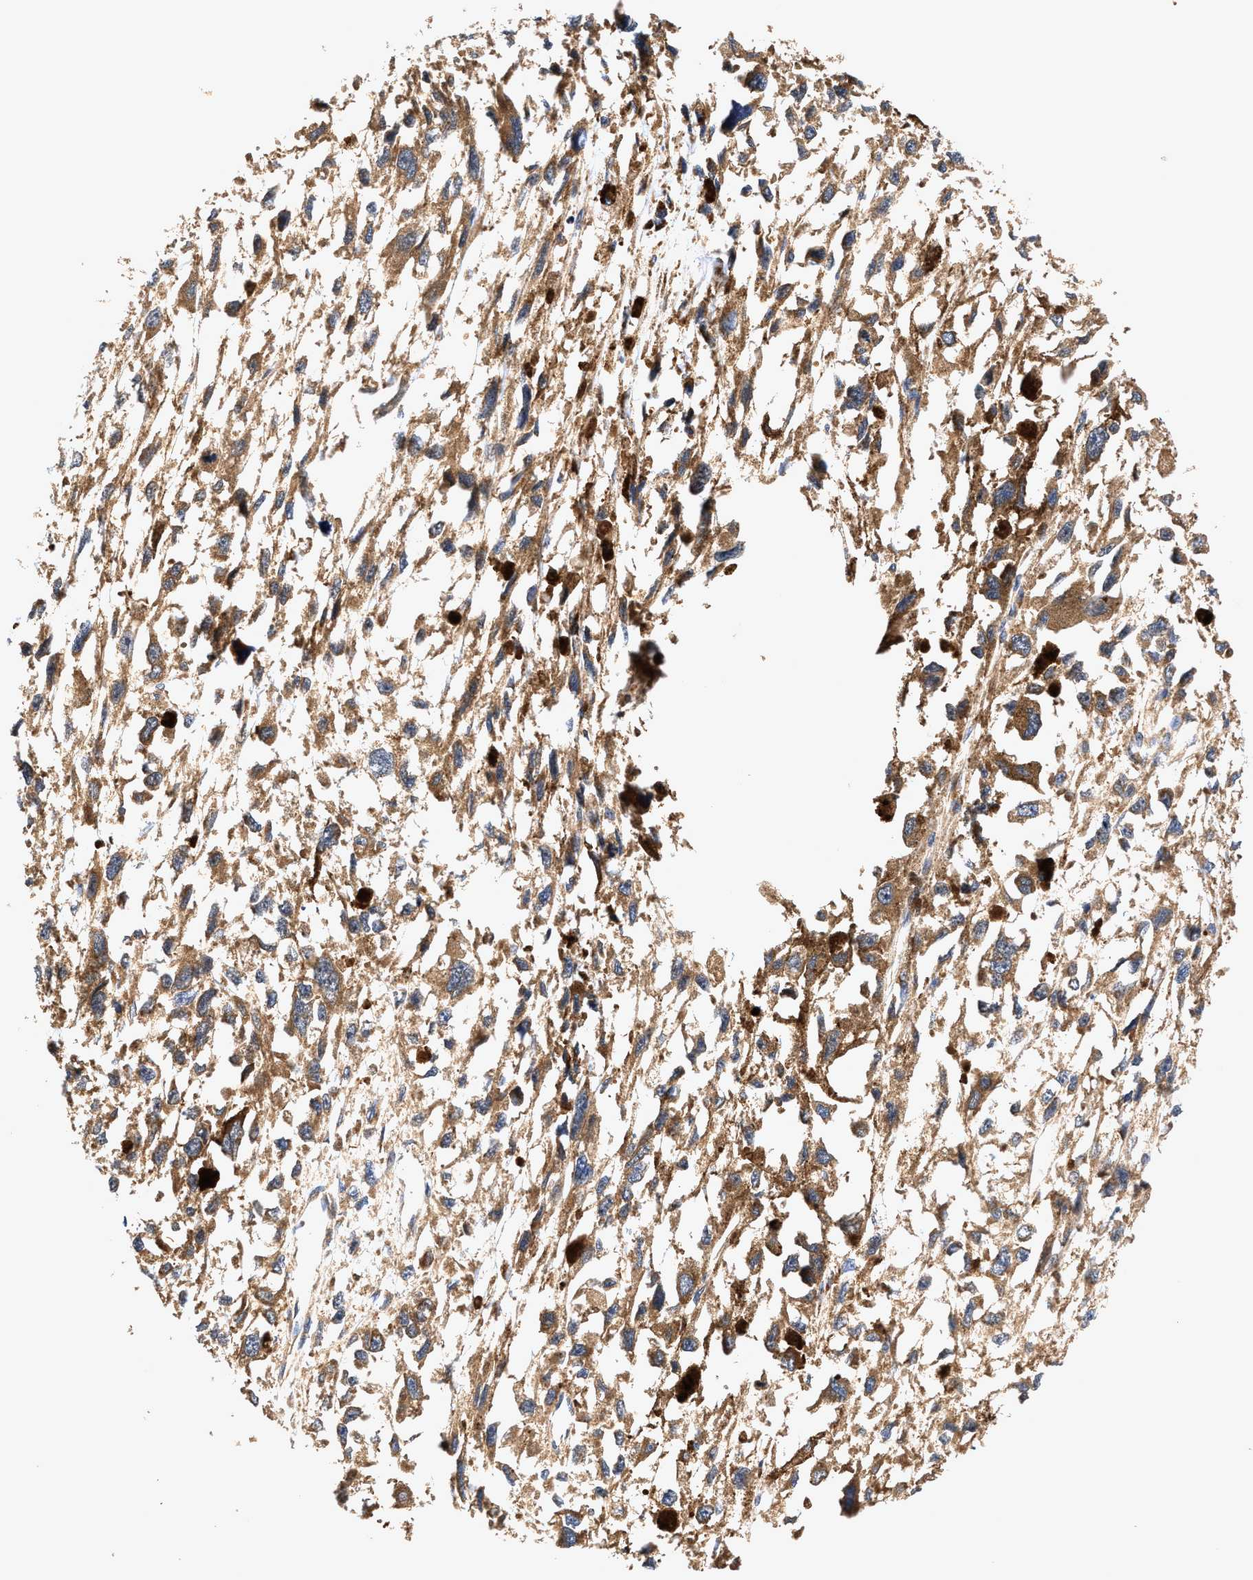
{"staining": {"intensity": "moderate", "quantity": ">75%", "location": "cytoplasmic/membranous"}, "tissue": "melanoma", "cell_type": "Tumor cells", "image_type": "cancer", "snomed": [{"axis": "morphology", "description": "Malignant melanoma, Metastatic site"}, {"axis": "topography", "description": "Lymph node"}], "caption": "Approximately >75% of tumor cells in human malignant melanoma (metastatic site) demonstrate moderate cytoplasmic/membranous protein staining as visualized by brown immunohistochemical staining.", "gene": "EFNA4", "patient": {"sex": "male", "age": 59}}